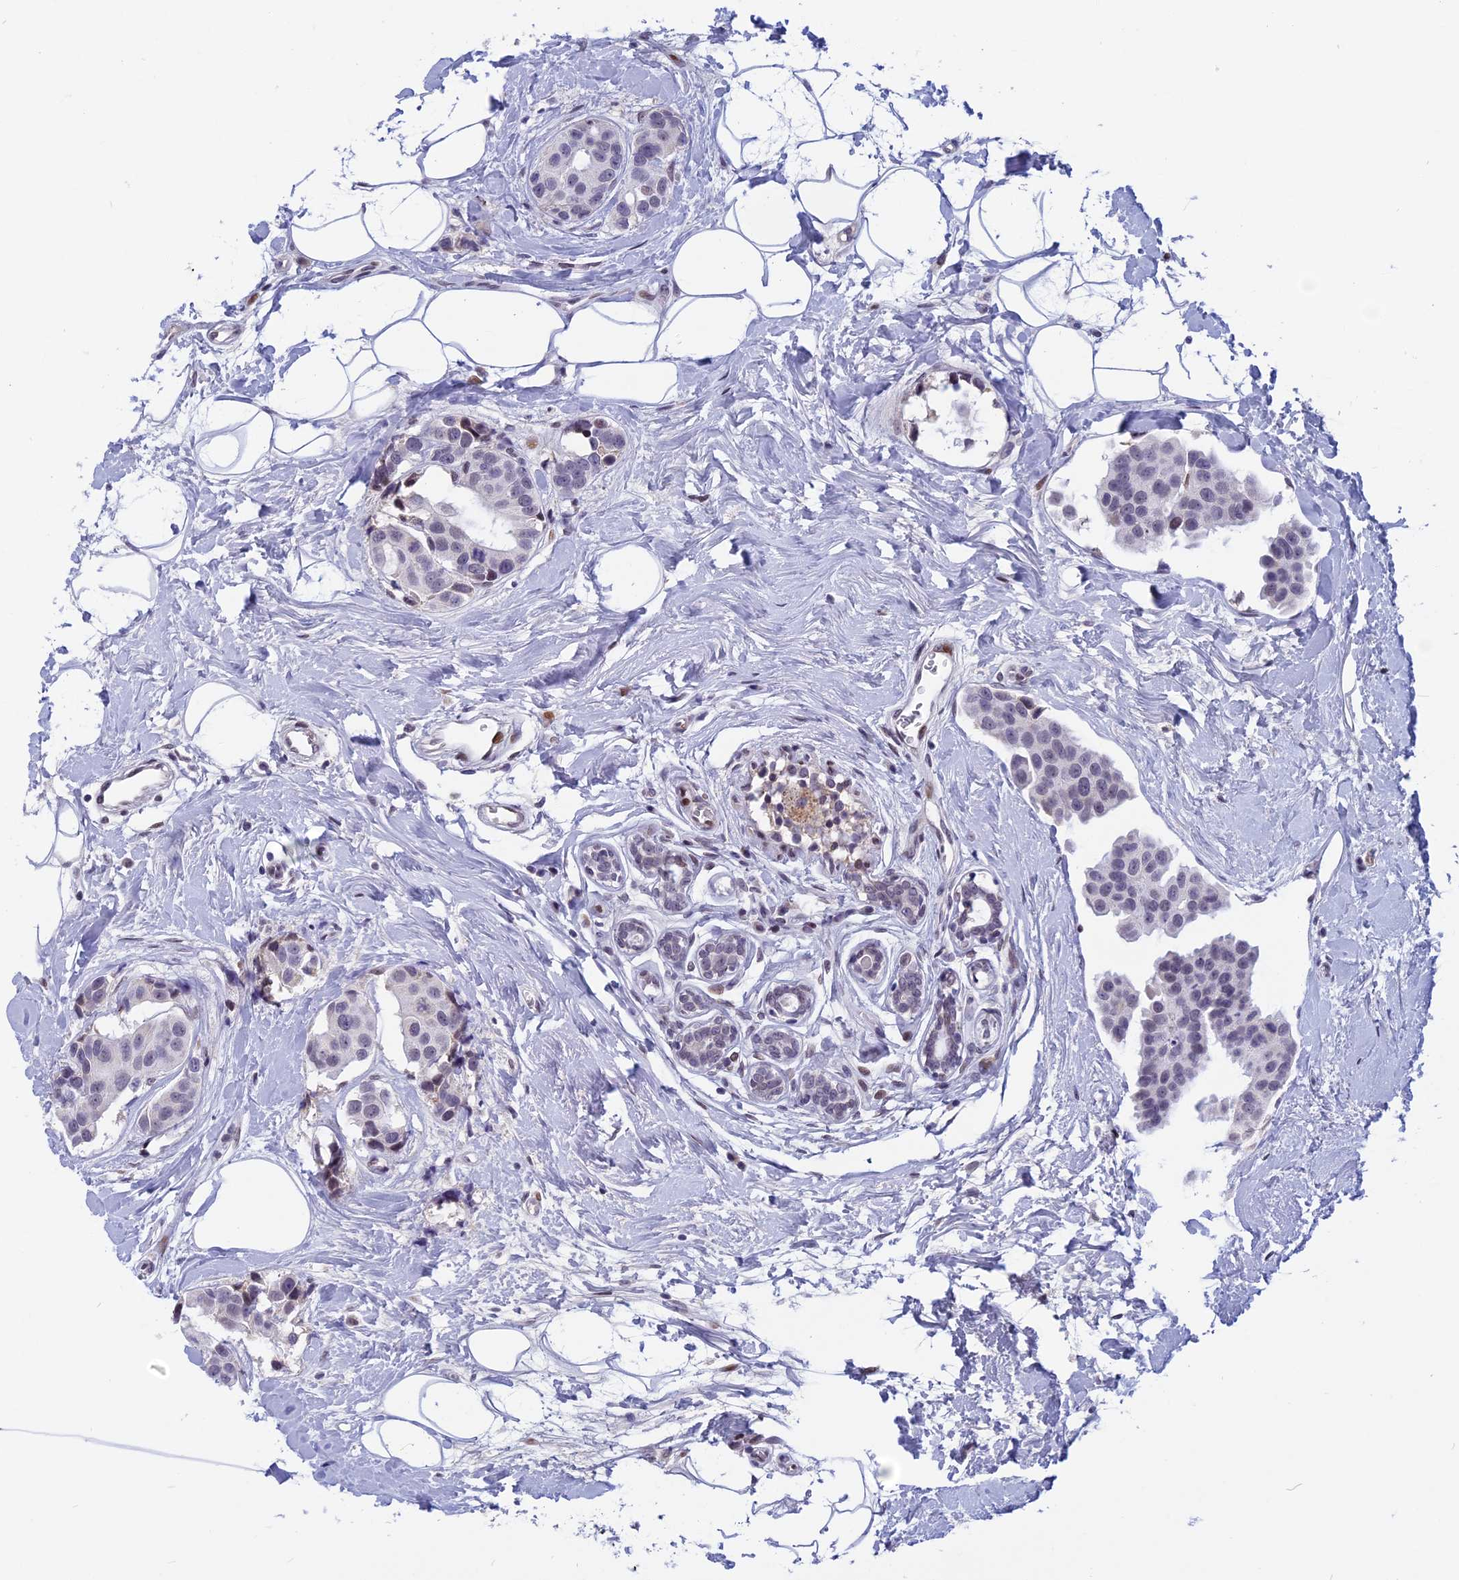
{"staining": {"intensity": "negative", "quantity": "none", "location": "none"}, "tissue": "breast cancer", "cell_type": "Tumor cells", "image_type": "cancer", "snomed": [{"axis": "morphology", "description": "Normal tissue, NOS"}, {"axis": "morphology", "description": "Duct carcinoma"}, {"axis": "topography", "description": "Breast"}], "caption": "Breast intraductal carcinoma was stained to show a protein in brown. There is no significant positivity in tumor cells.", "gene": "CDC7", "patient": {"sex": "female", "age": 39}}